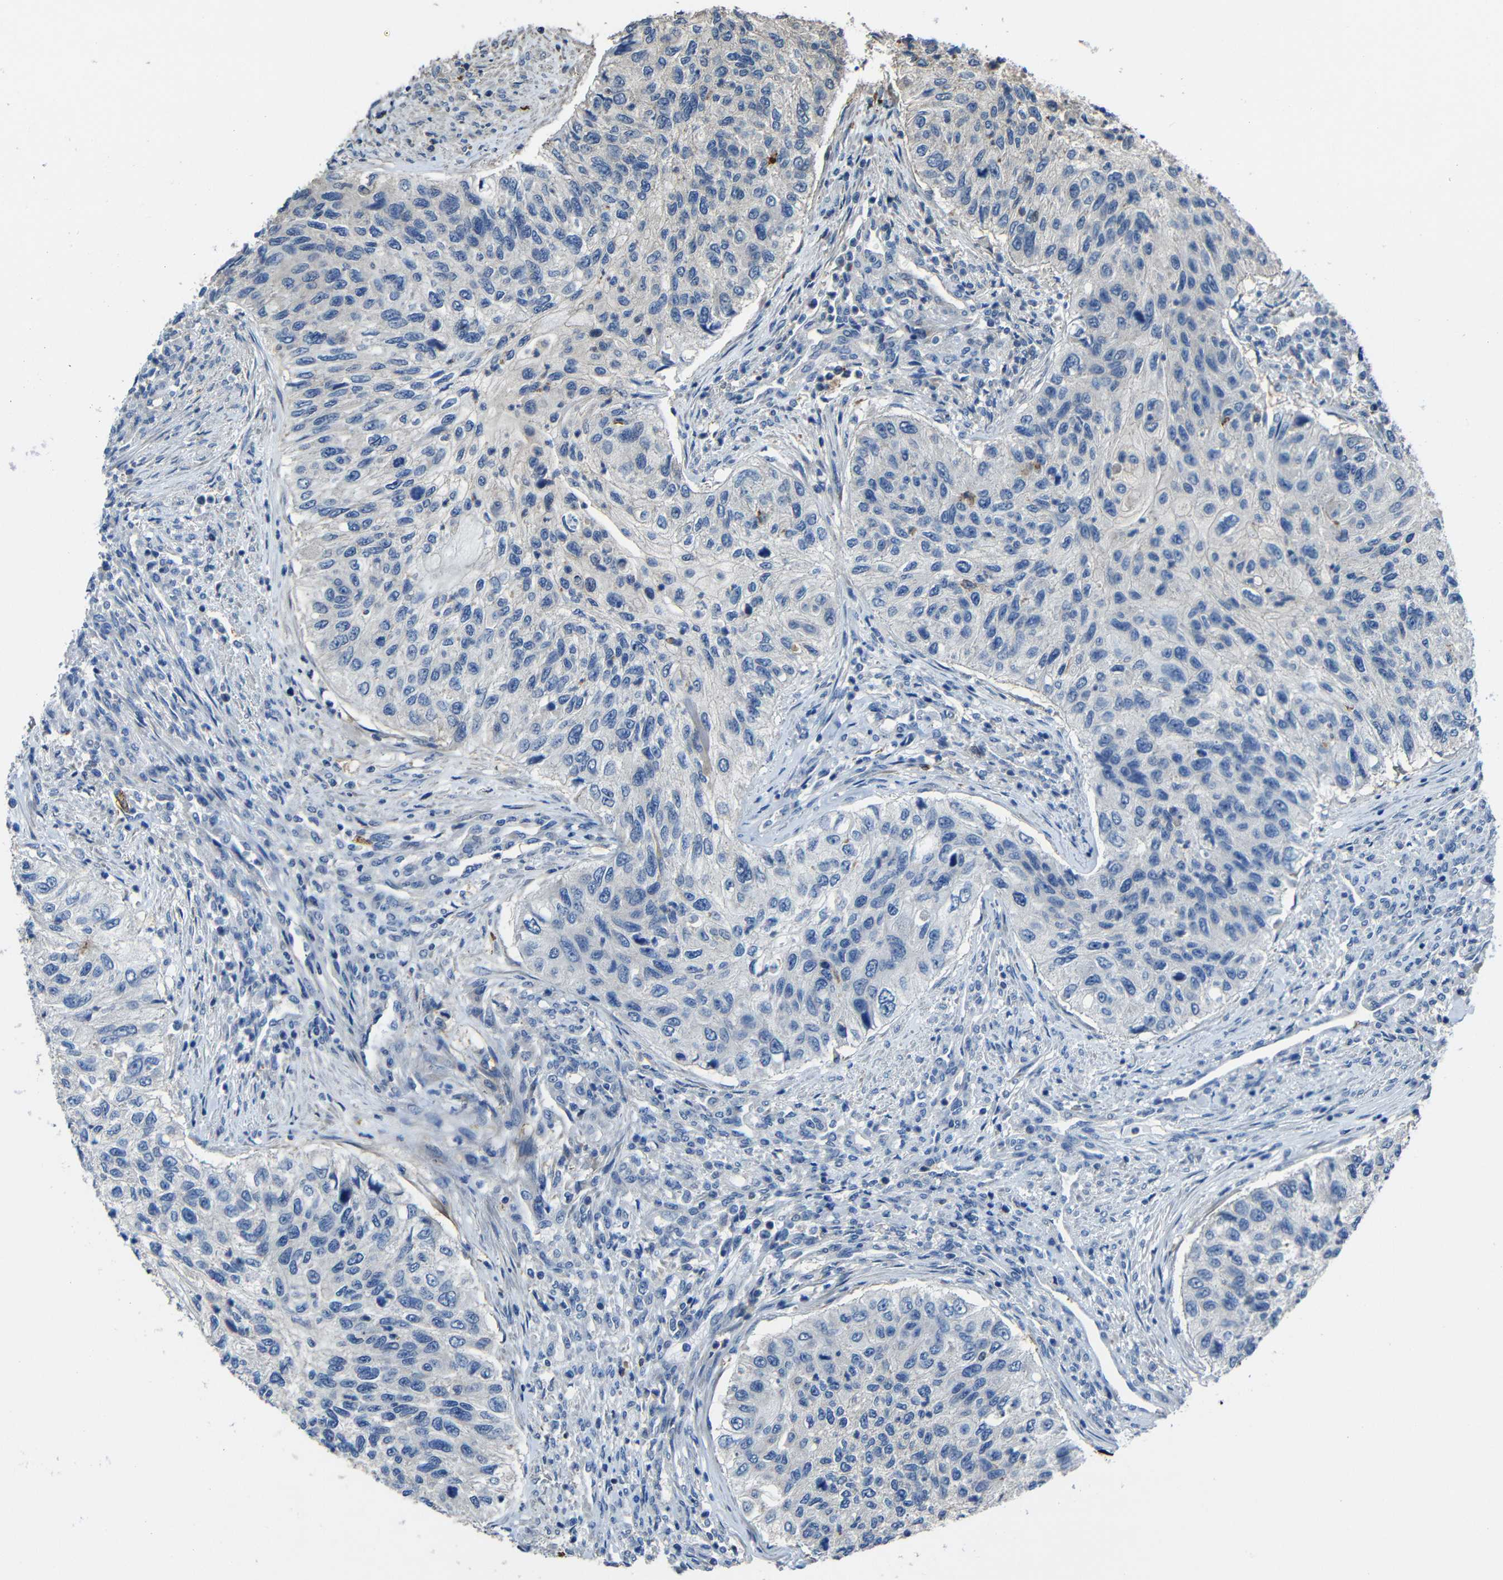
{"staining": {"intensity": "negative", "quantity": "none", "location": "none"}, "tissue": "urothelial cancer", "cell_type": "Tumor cells", "image_type": "cancer", "snomed": [{"axis": "morphology", "description": "Urothelial carcinoma, High grade"}, {"axis": "topography", "description": "Urinary bladder"}], "caption": "DAB (3,3'-diaminobenzidine) immunohistochemical staining of human urothelial cancer exhibits no significant expression in tumor cells. (Brightfield microscopy of DAB IHC at high magnification).", "gene": "GDI1", "patient": {"sex": "female", "age": 60}}